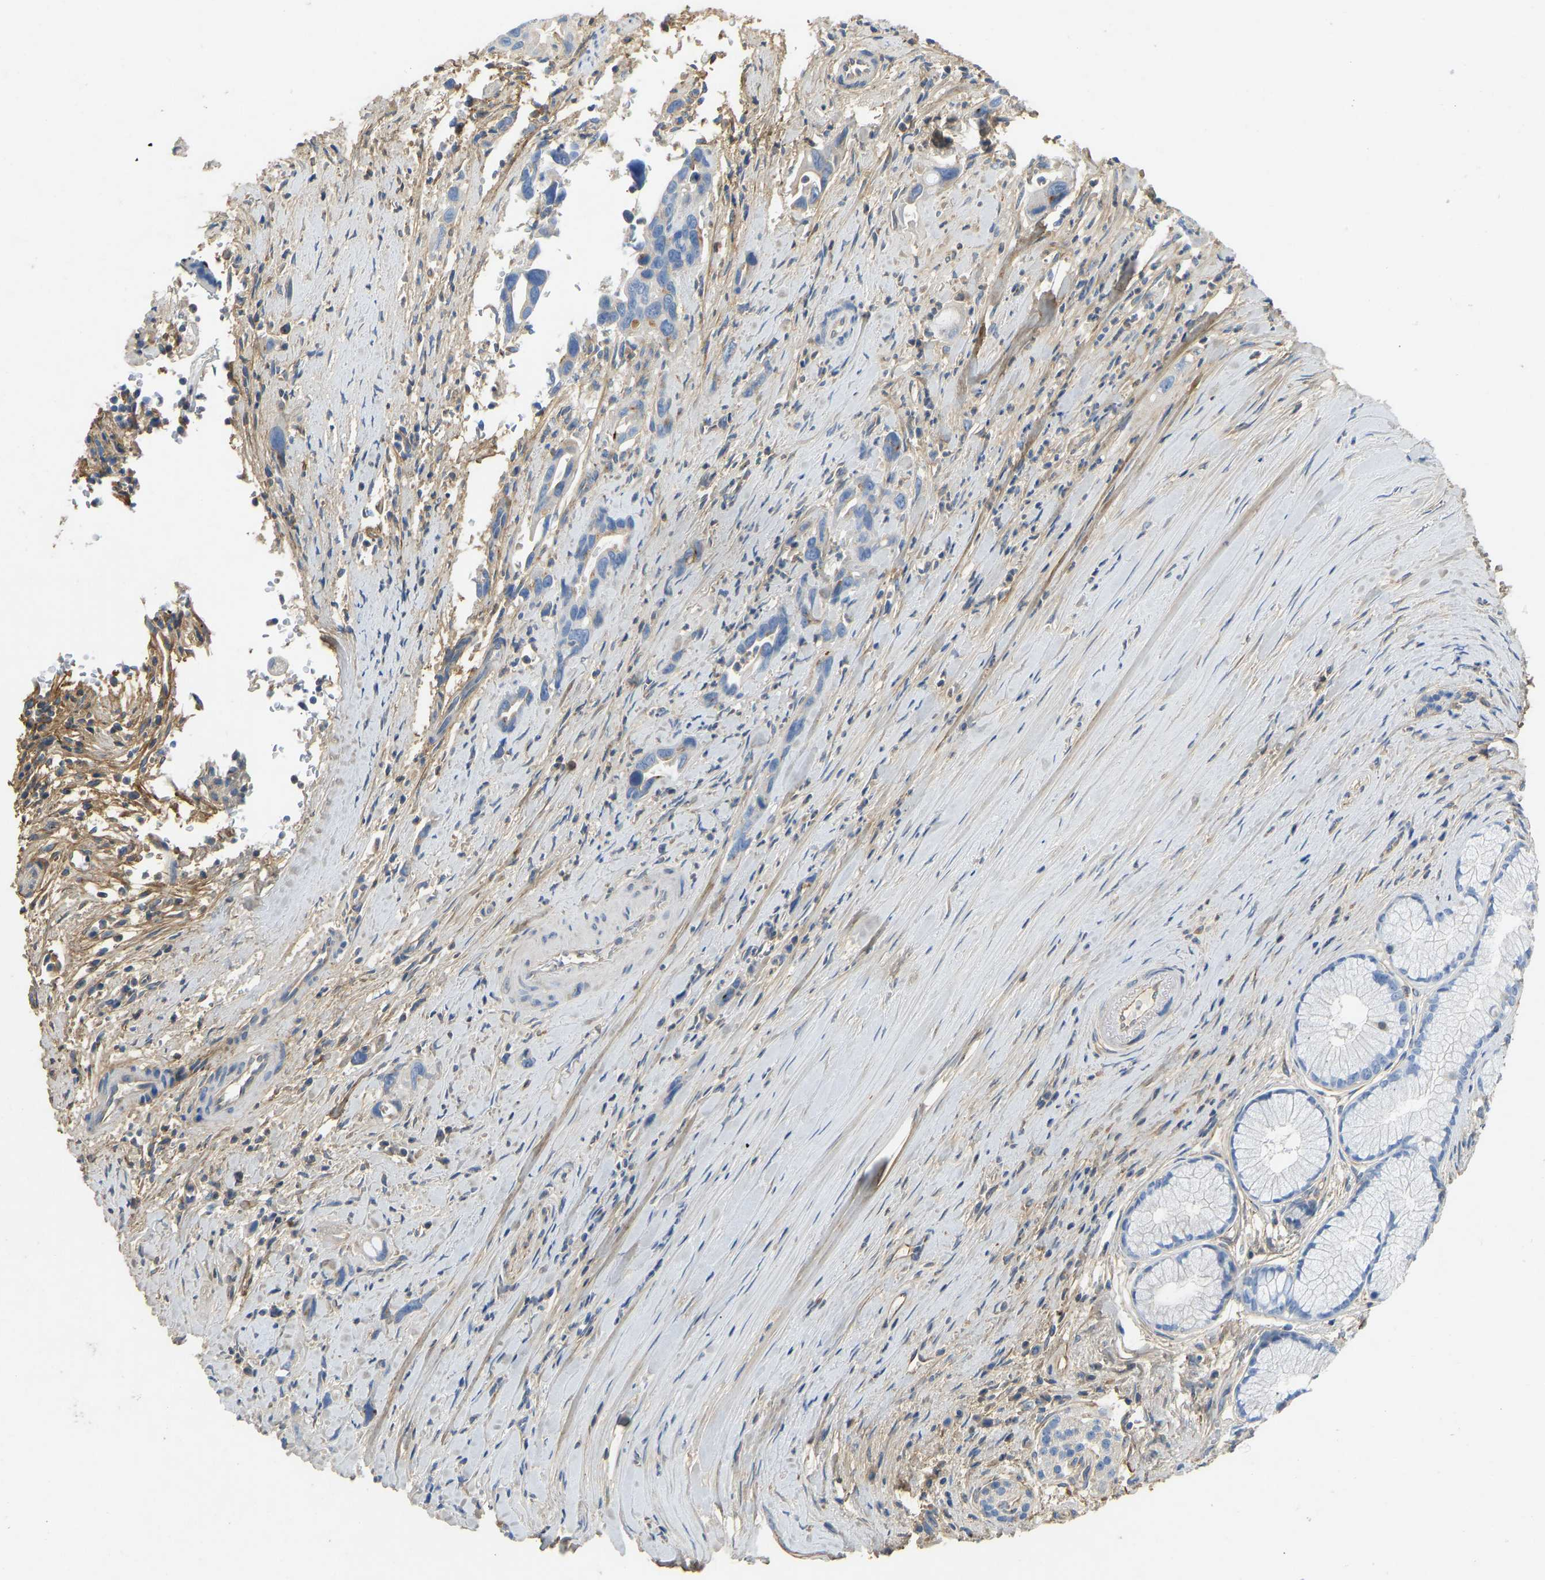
{"staining": {"intensity": "negative", "quantity": "none", "location": "none"}, "tissue": "pancreatic cancer", "cell_type": "Tumor cells", "image_type": "cancer", "snomed": [{"axis": "morphology", "description": "Adenocarcinoma, NOS"}, {"axis": "topography", "description": "Pancreas"}], "caption": "Histopathology image shows no significant protein staining in tumor cells of adenocarcinoma (pancreatic).", "gene": "TECTA", "patient": {"sex": "female", "age": 70}}